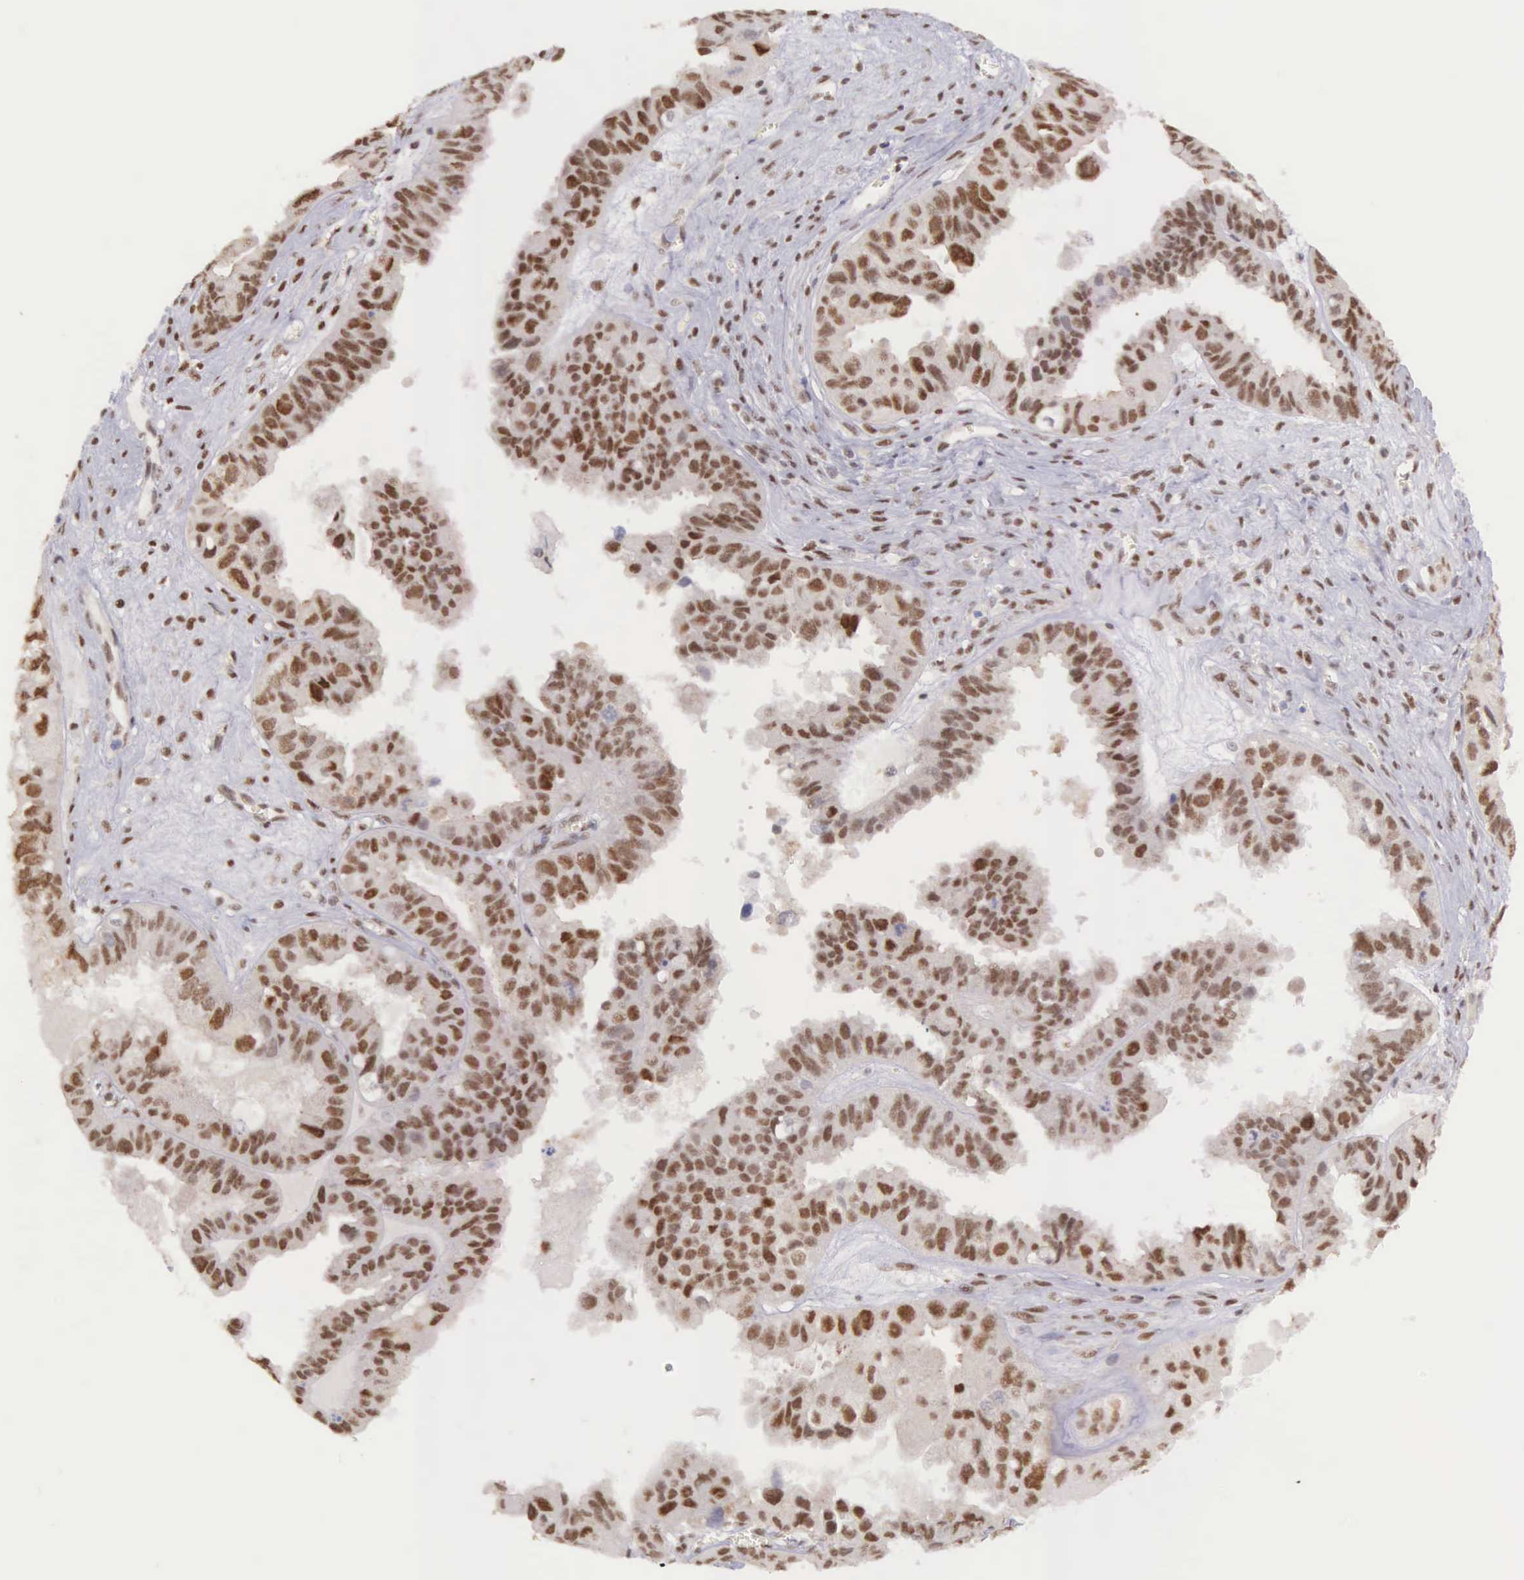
{"staining": {"intensity": "strong", "quantity": ">75%", "location": "nuclear"}, "tissue": "ovarian cancer", "cell_type": "Tumor cells", "image_type": "cancer", "snomed": [{"axis": "morphology", "description": "Carcinoma, endometroid"}, {"axis": "topography", "description": "Ovary"}], "caption": "The histopathology image displays immunohistochemical staining of ovarian cancer (endometroid carcinoma). There is strong nuclear expression is present in about >75% of tumor cells.", "gene": "CCDC117", "patient": {"sex": "female", "age": 85}}